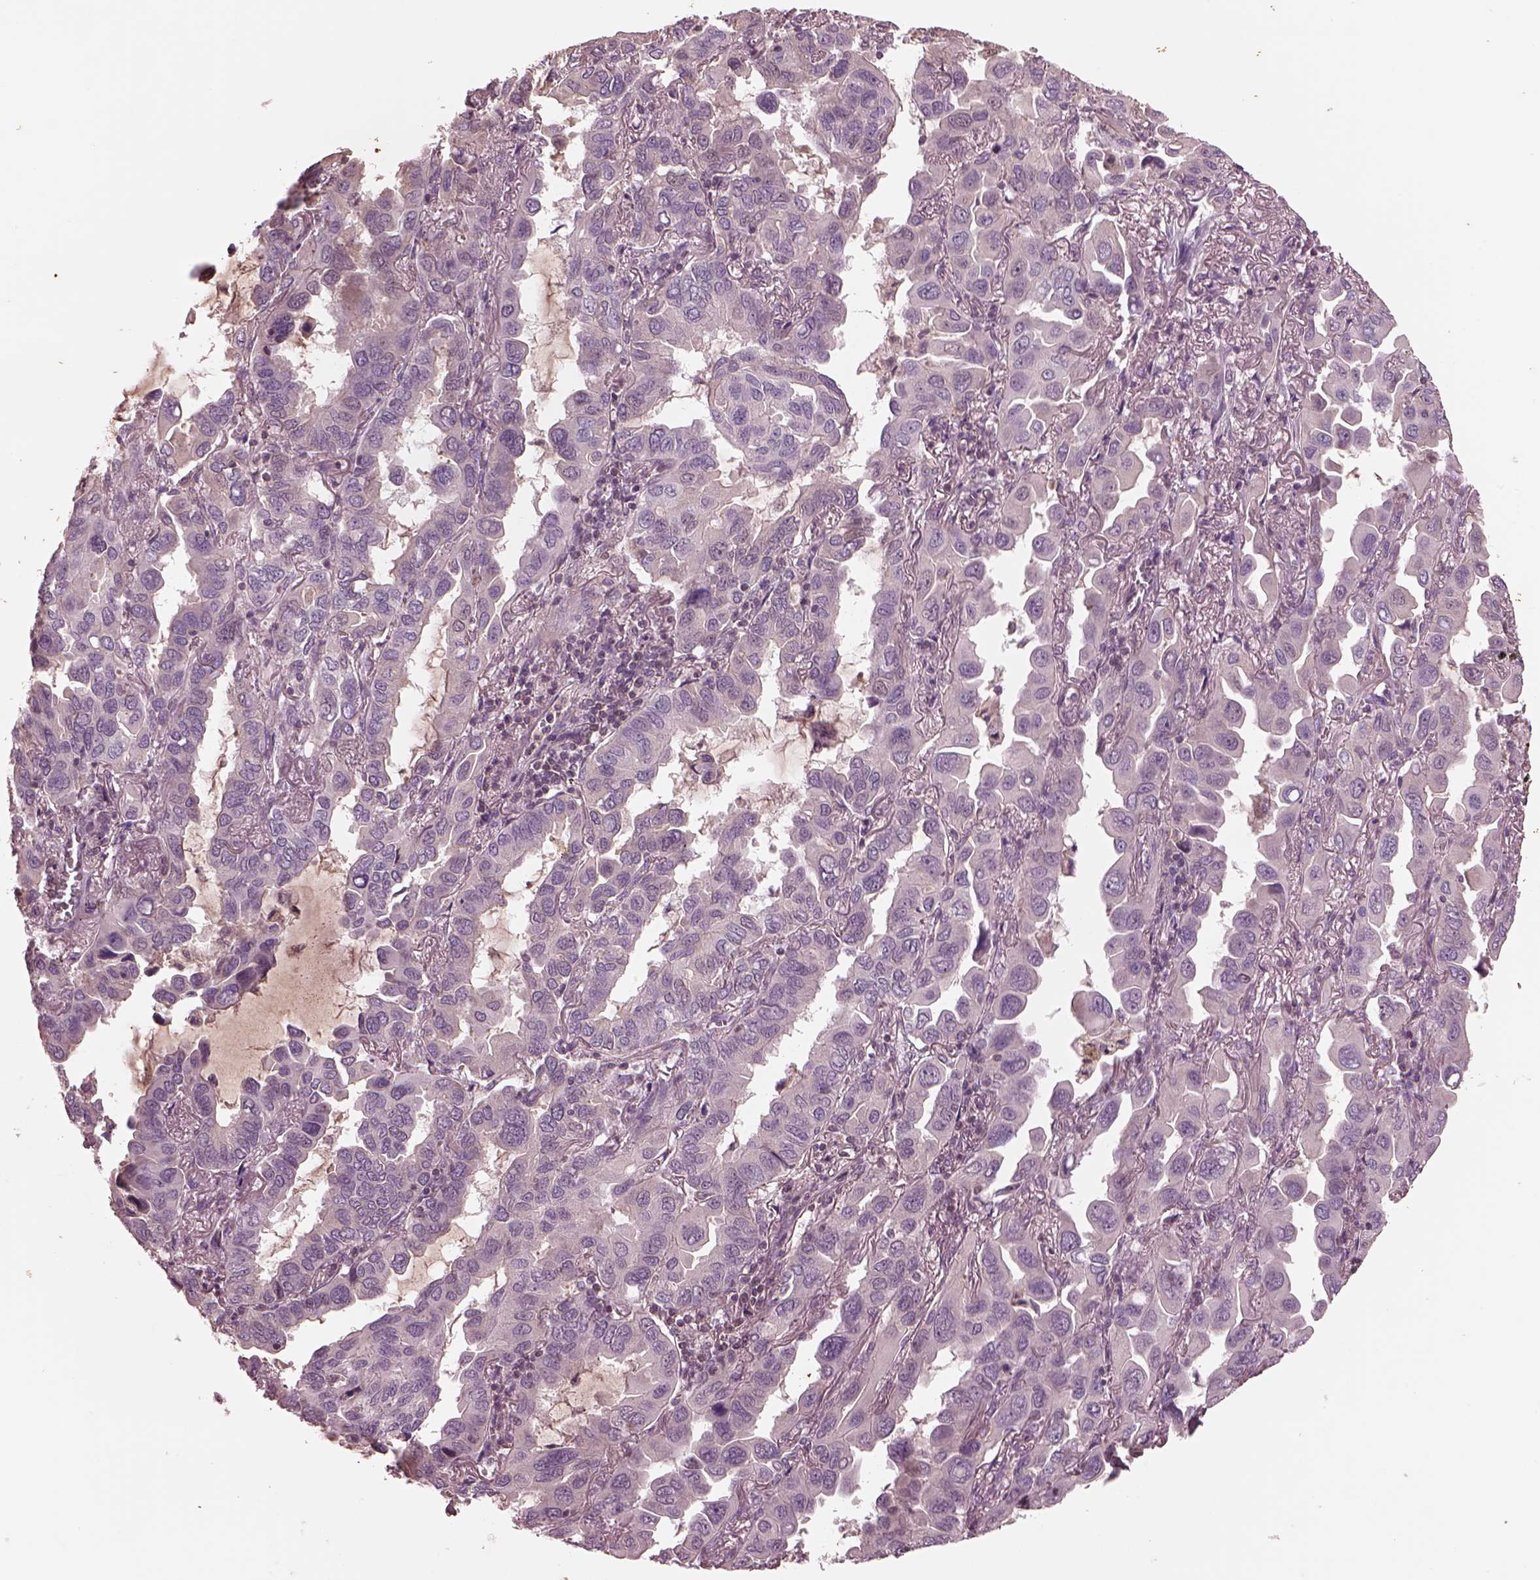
{"staining": {"intensity": "negative", "quantity": "none", "location": "none"}, "tissue": "lung cancer", "cell_type": "Tumor cells", "image_type": "cancer", "snomed": [{"axis": "morphology", "description": "Adenocarcinoma, NOS"}, {"axis": "topography", "description": "Lung"}], "caption": "Immunohistochemistry (IHC) photomicrograph of neoplastic tissue: human lung cancer stained with DAB (3,3'-diaminobenzidine) displays no significant protein staining in tumor cells.", "gene": "PTX4", "patient": {"sex": "male", "age": 64}}